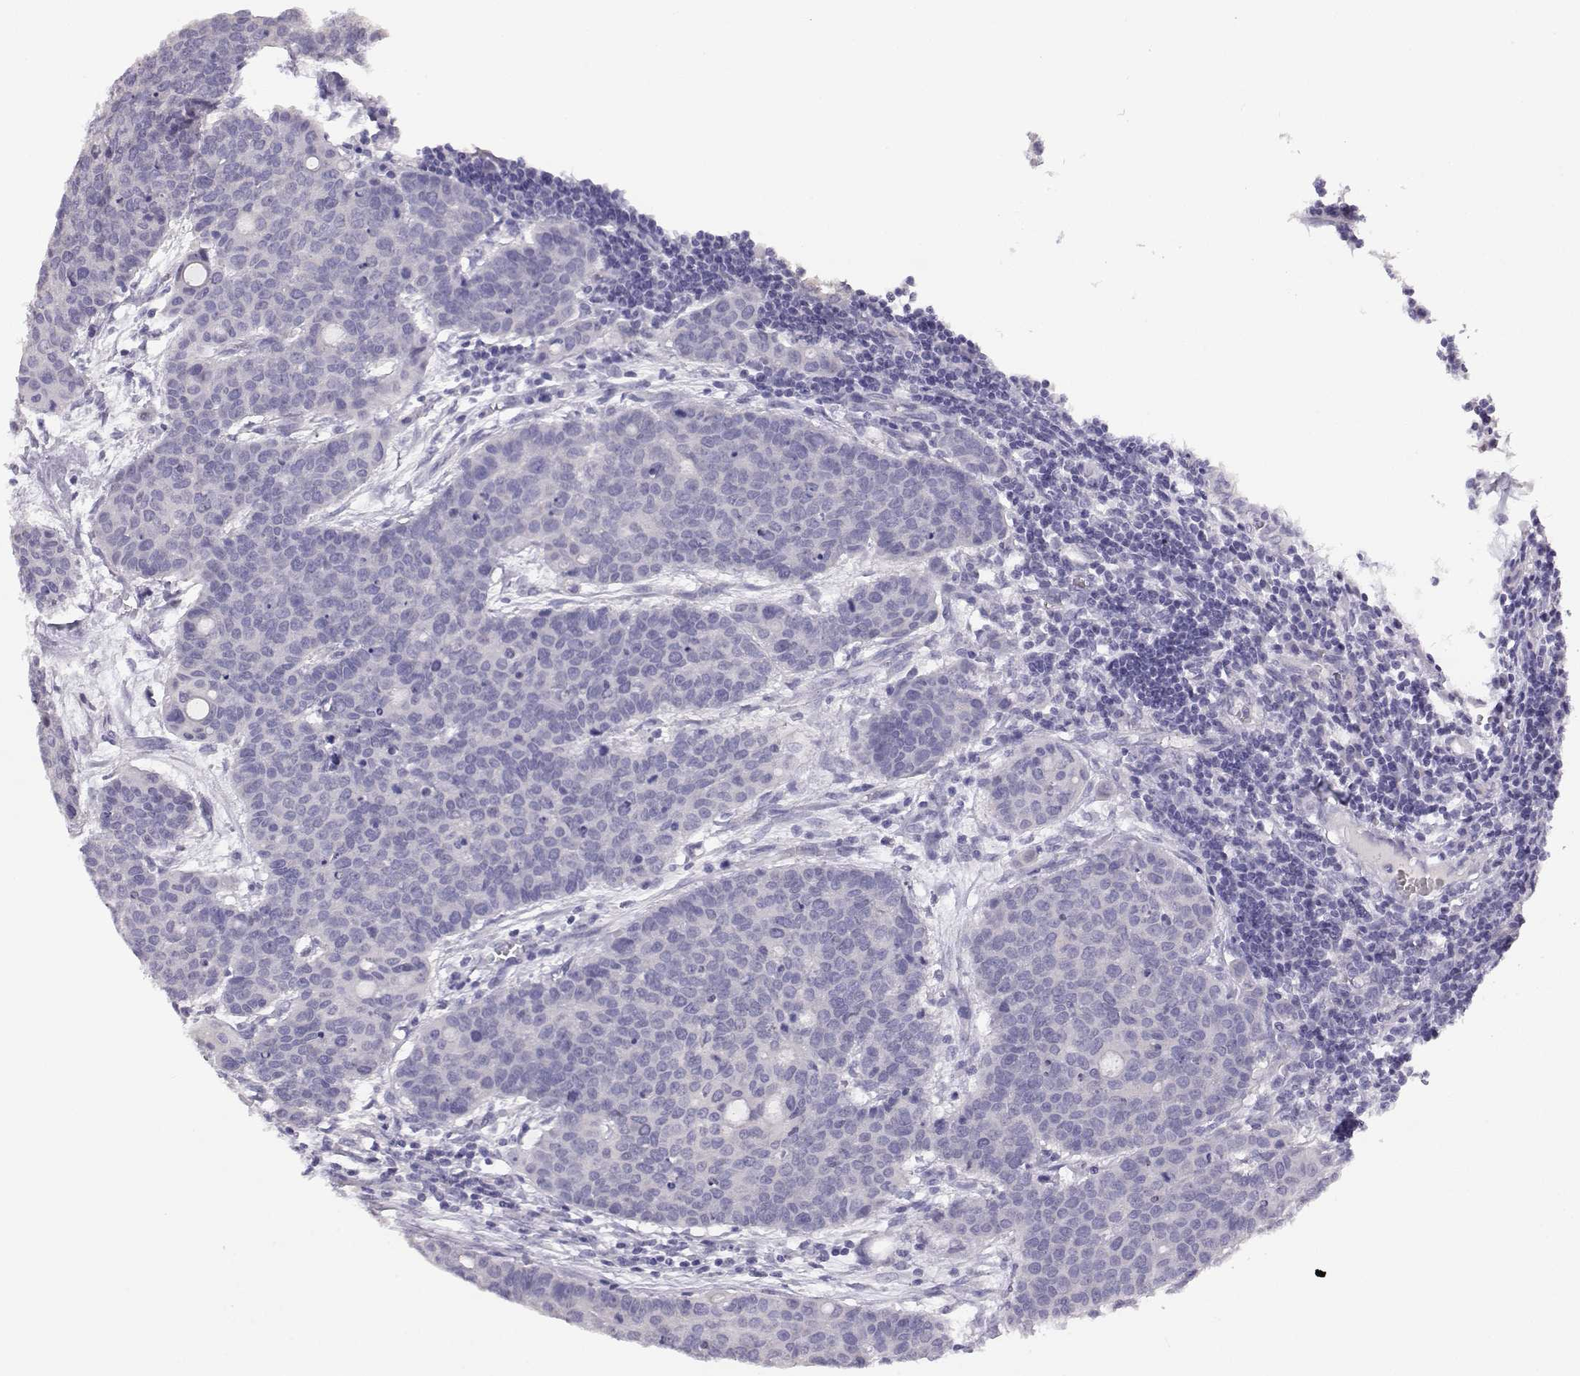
{"staining": {"intensity": "negative", "quantity": "none", "location": "none"}, "tissue": "carcinoid", "cell_type": "Tumor cells", "image_type": "cancer", "snomed": [{"axis": "morphology", "description": "Carcinoid, malignant, NOS"}, {"axis": "topography", "description": "Colon"}], "caption": "Tumor cells are negative for protein expression in human carcinoid. (DAB IHC, high magnification).", "gene": "ENDOU", "patient": {"sex": "male", "age": 81}}